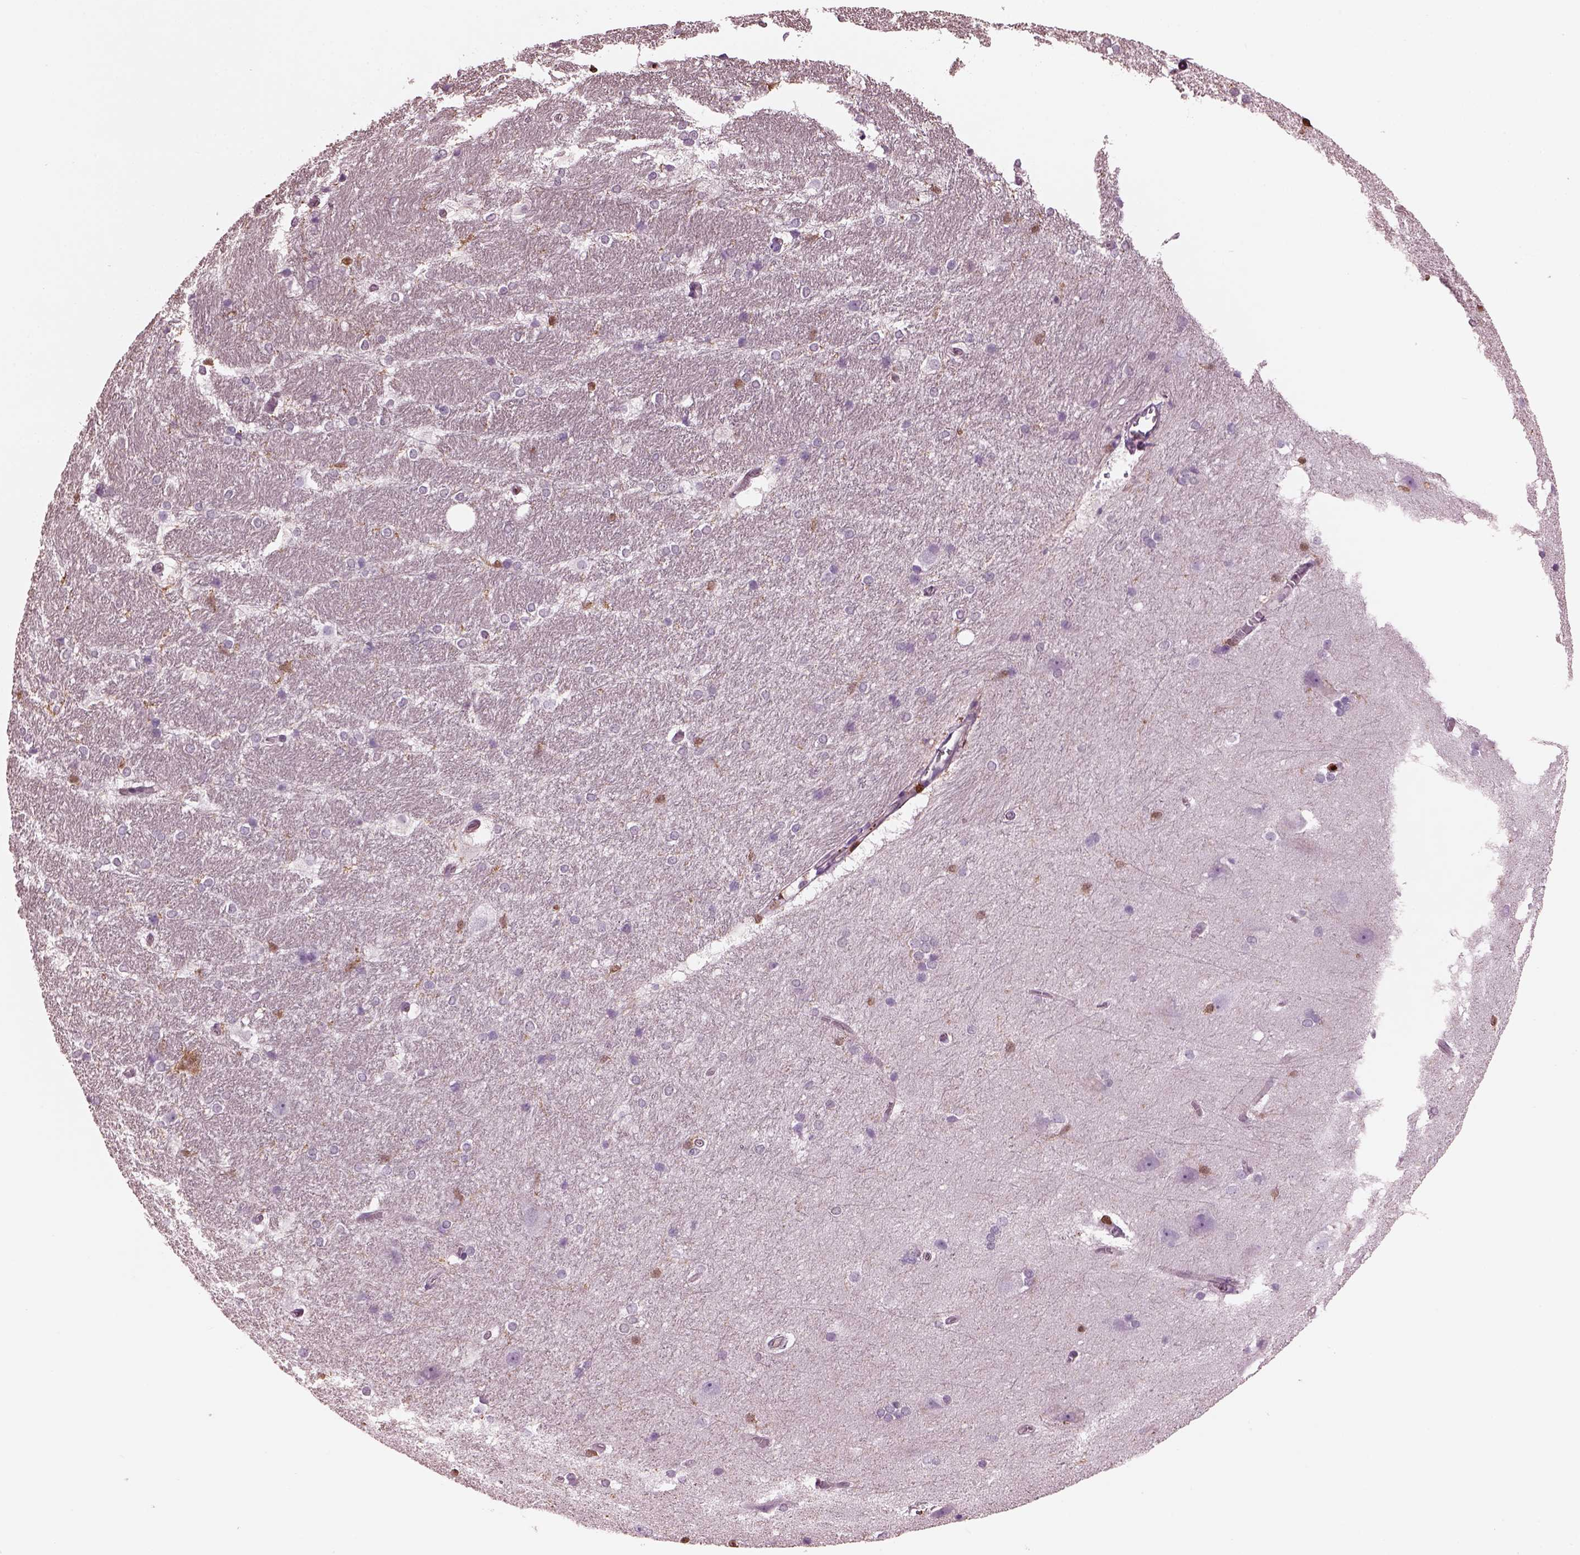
{"staining": {"intensity": "negative", "quantity": "none", "location": "none"}, "tissue": "hippocampus", "cell_type": "Glial cells", "image_type": "normal", "snomed": [{"axis": "morphology", "description": "Normal tissue, NOS"}, {"axis": "topography", "description": "Cerebral cortex"}, {"axis": "topography", "description": "Hippocampus"}], "caption": "A high-resolution photomicrograph shows immunohistochemistry staining of unremarkable hippocampus, which demonstrates no significant expression in glial cells. (Brightfield microscopy of DAB immunohistochemistry (IHC) at high magnification).", "gene": "IL31RA", "patient": {"sex": "female", "age": 19}}